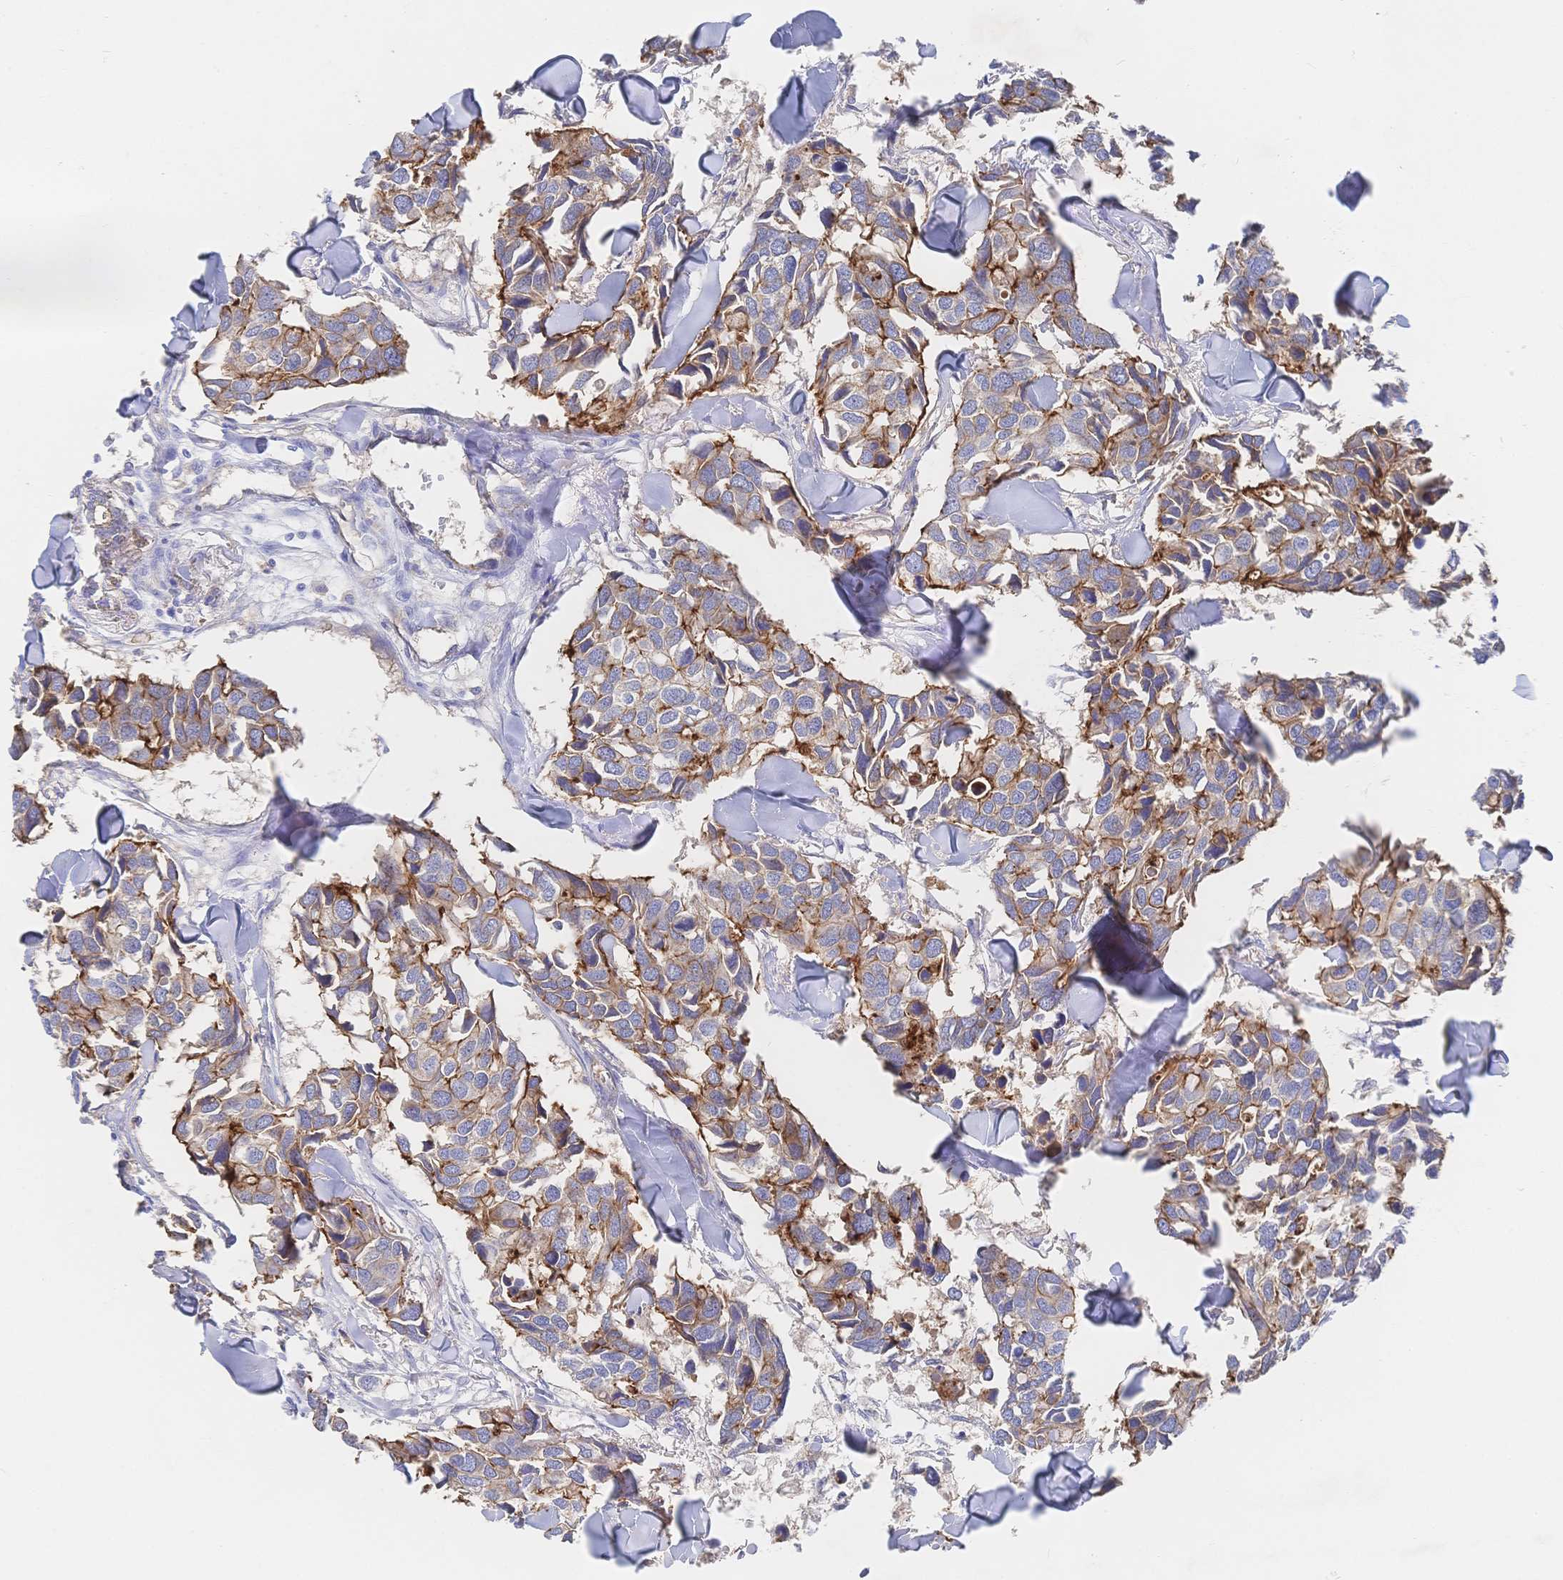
{"staining": {"intensity": "moderate", "quantity": "25%-75%", "location": "cytoplasmic/membranous"}, "tissue": "breast cancer", "cell_type": "Tumor cells", "image_type": "cancer", "snomed": [{"axis": "morphology", "description": "Duct carcinoma"}, {"axis": "topography", "description": "Breast"}], "caption": "Invasive ductal carcinoma (breast) was stained to show a protein in brown. There is medium levels of moderate cytoplasmic/membranous expression in about 25%-75% of tumor cells. (Brightfield microscopy of DAB IHC at high magnification).", "gene": "F11R", "patient": {"sex": "female", "age": 83}}